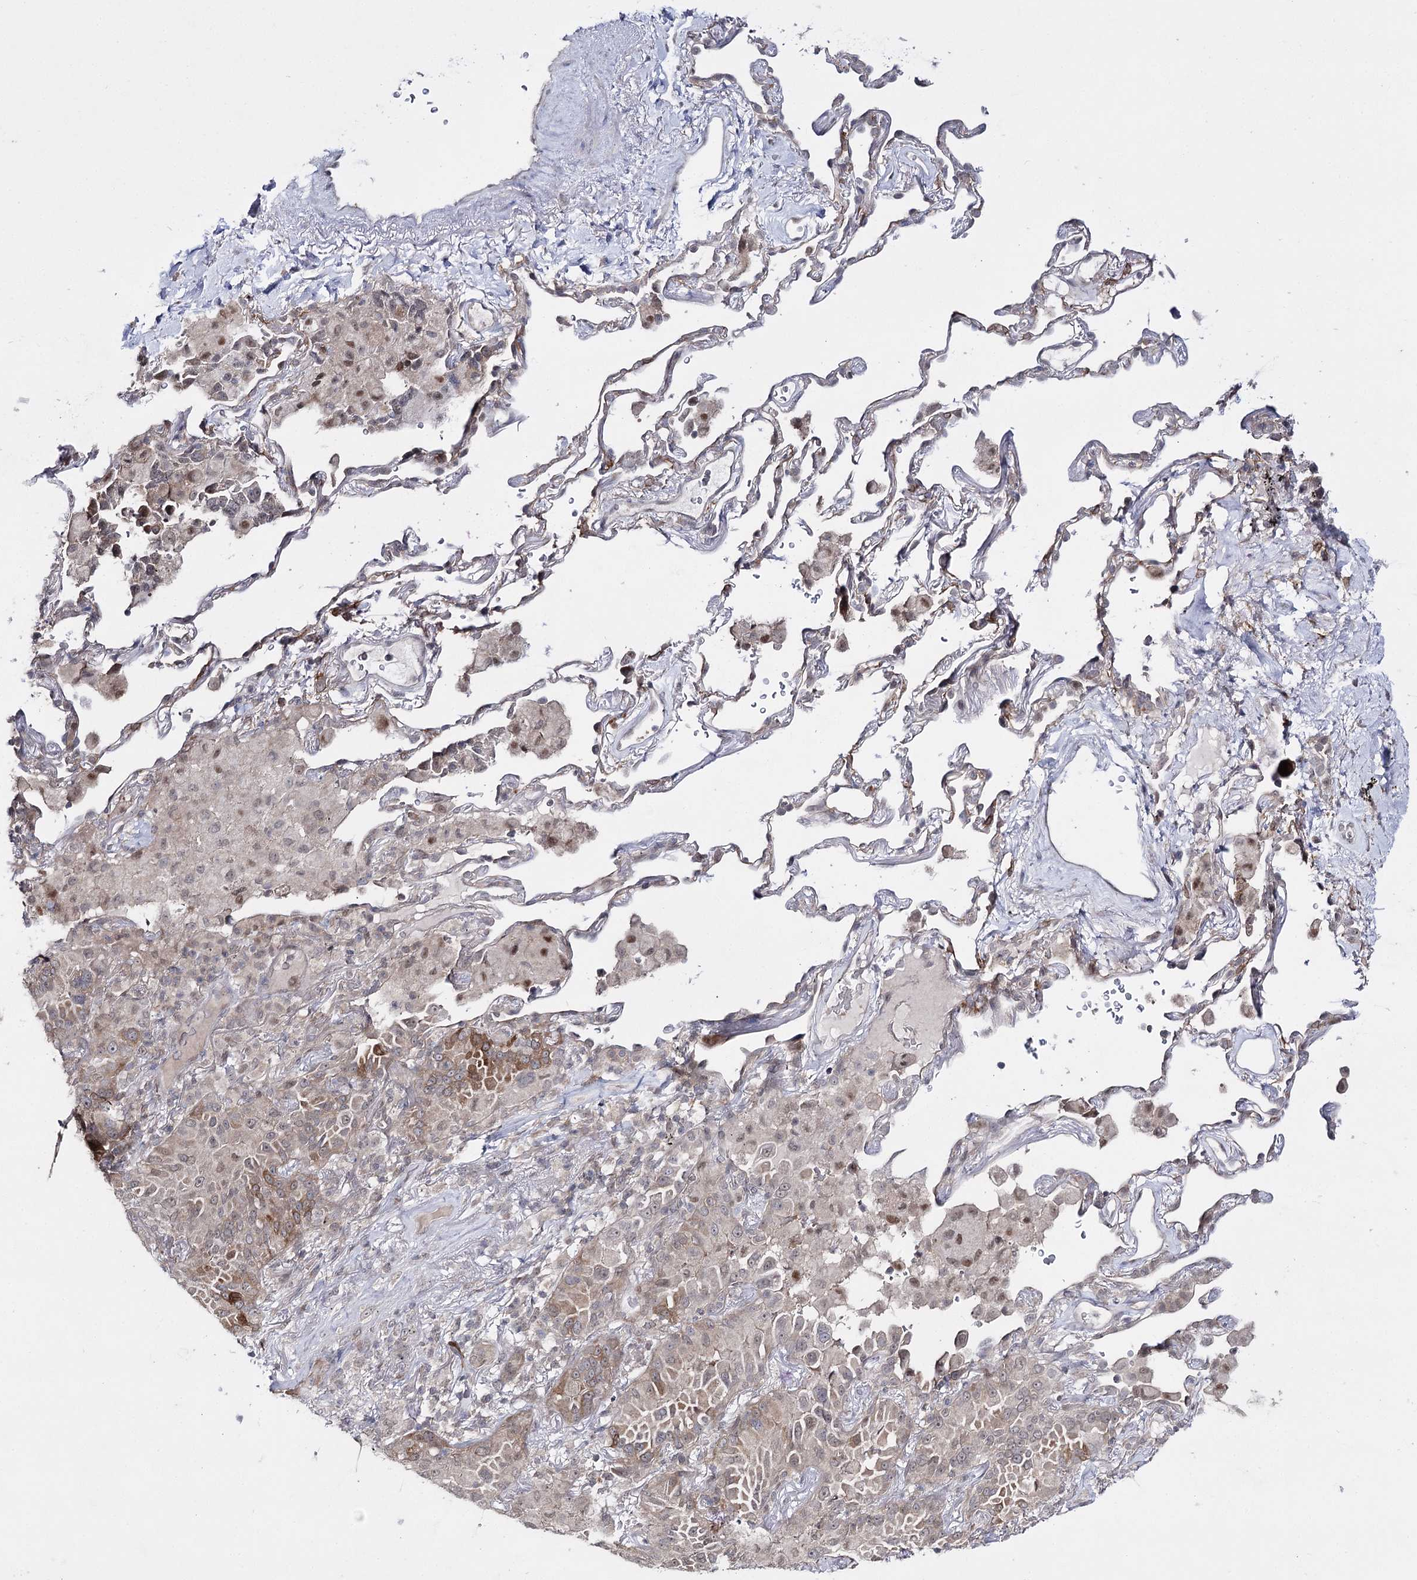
{"staining": {"intensity": "moderate", "quantity": "<25%", "location": "cytoplasmic/membranous"}, "tissue": "lung cancer", "cell_type": "Tumor cells", "image_type": "cancer", "snomed": [{"axis": "morphology", "description": "Adenocarcinoma, NOS"}, {"axis": "topography", "description": "Lung"}], "caption": "A high-resolution photomicrograph shows immunohistochemistry (IHC) staining of lung cancer, which reveals moderate cytoplasmic/membranous positivity in approximately <25% of tumor cells.", "gene": "HSD11B2", "patient": {"sex": "female", "age": 69}}